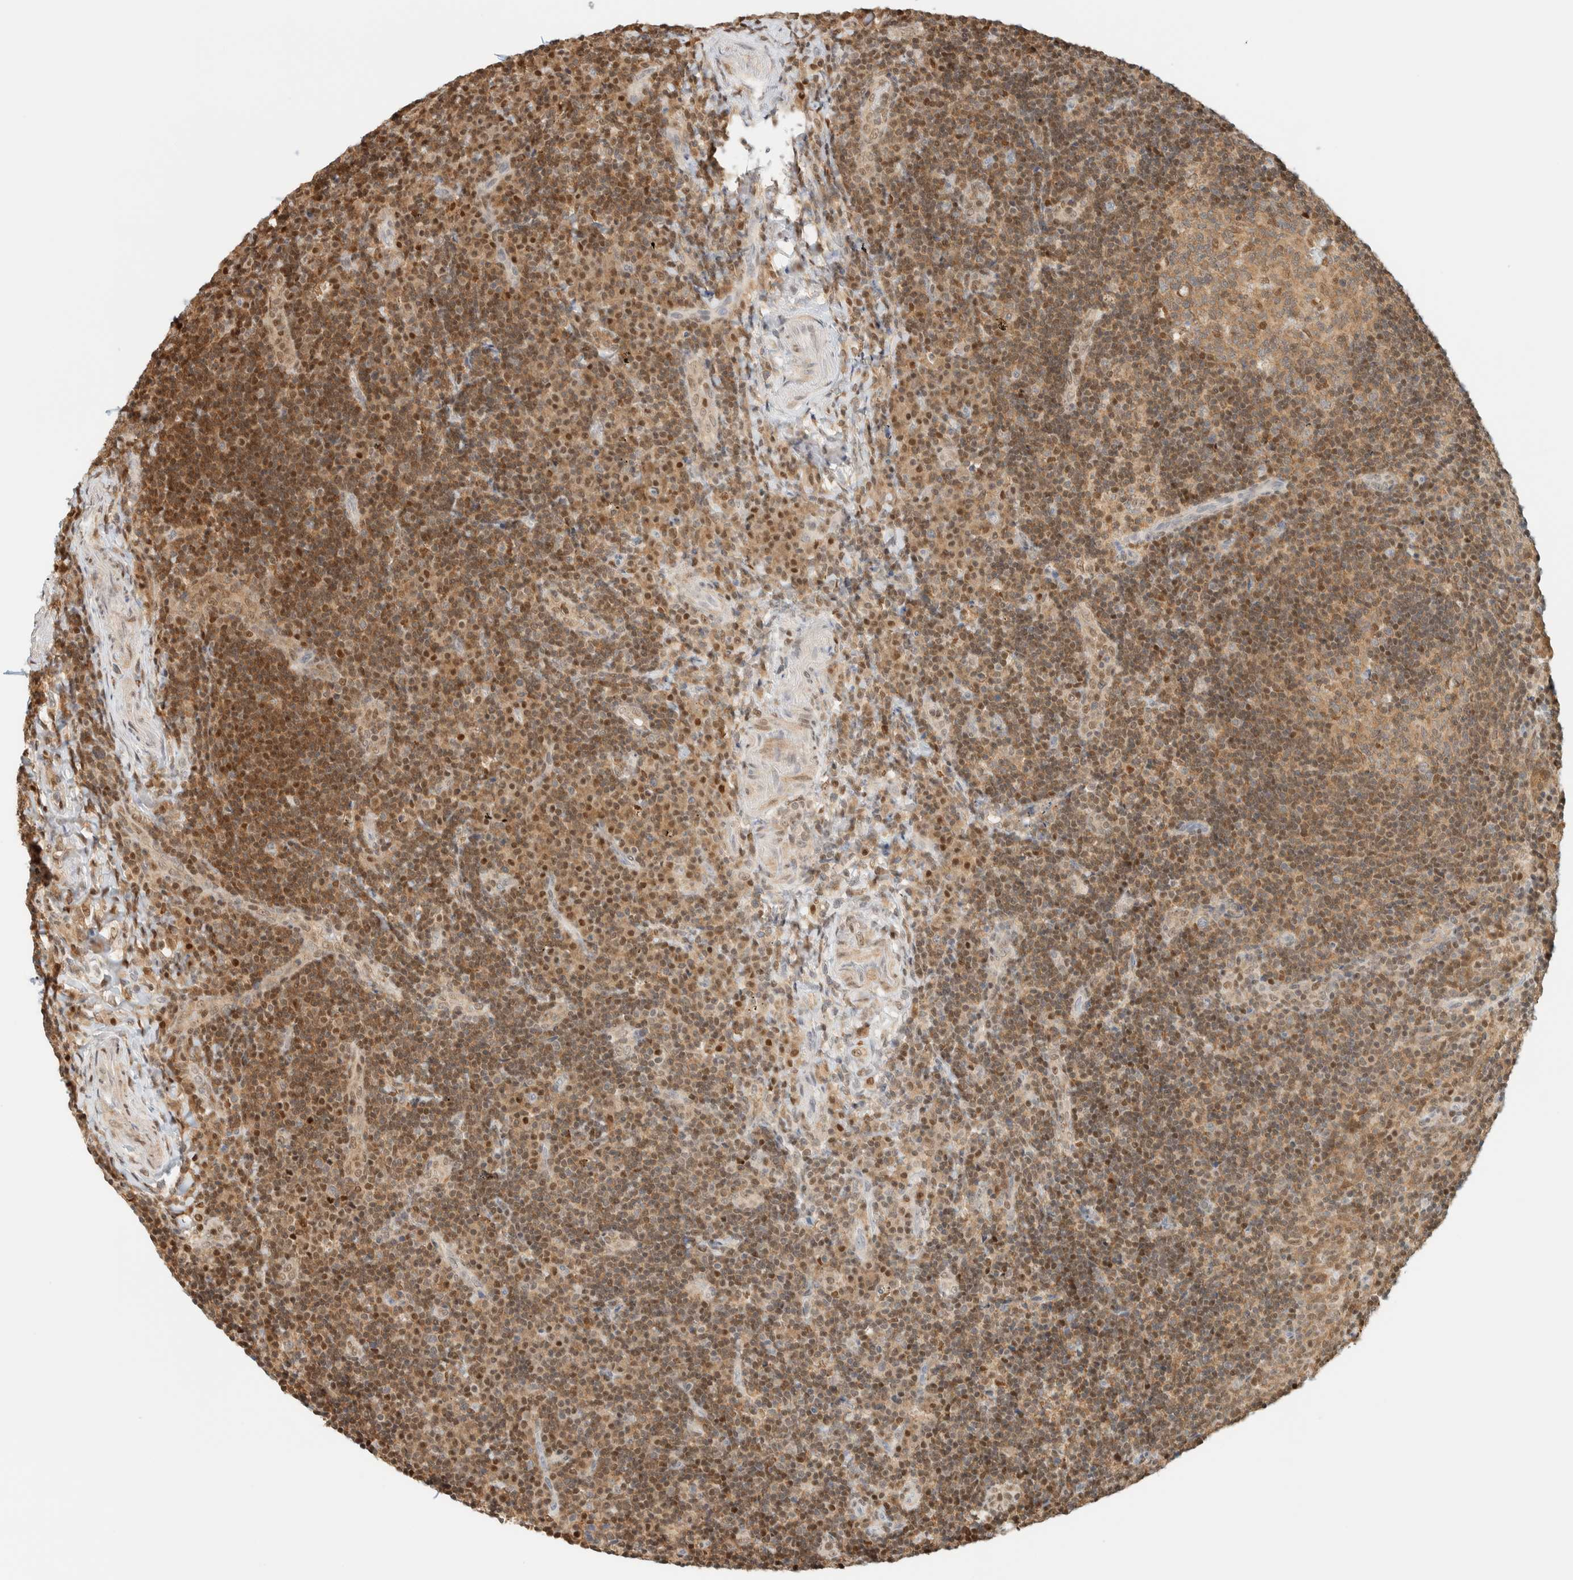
{"staining": {"intensity": "moderate", "quantity": ">75%", "location": "cytoplasmic/membranous,nuclear"}, "tissue": "lymphoma", "cell_type": "Tumor cells", "image_type": "cancer", "snomed": [{"axis": "morphology", "description": "Malignant lymphoma, non-Hodgkin's type, High grade"}, {"axis": "topography", "description": "Tonsil"}], "caption": "Brown immunohistochemical staining in malignant lymphoma, non-Hodgkin's type (high-grade) exhibits moderate cytoplasmic/membranous and nuclear positivity in approximately >75% of tumor cells.", "gene": "ZBTB37", "patient": {"sex": "female", "age": 36}}